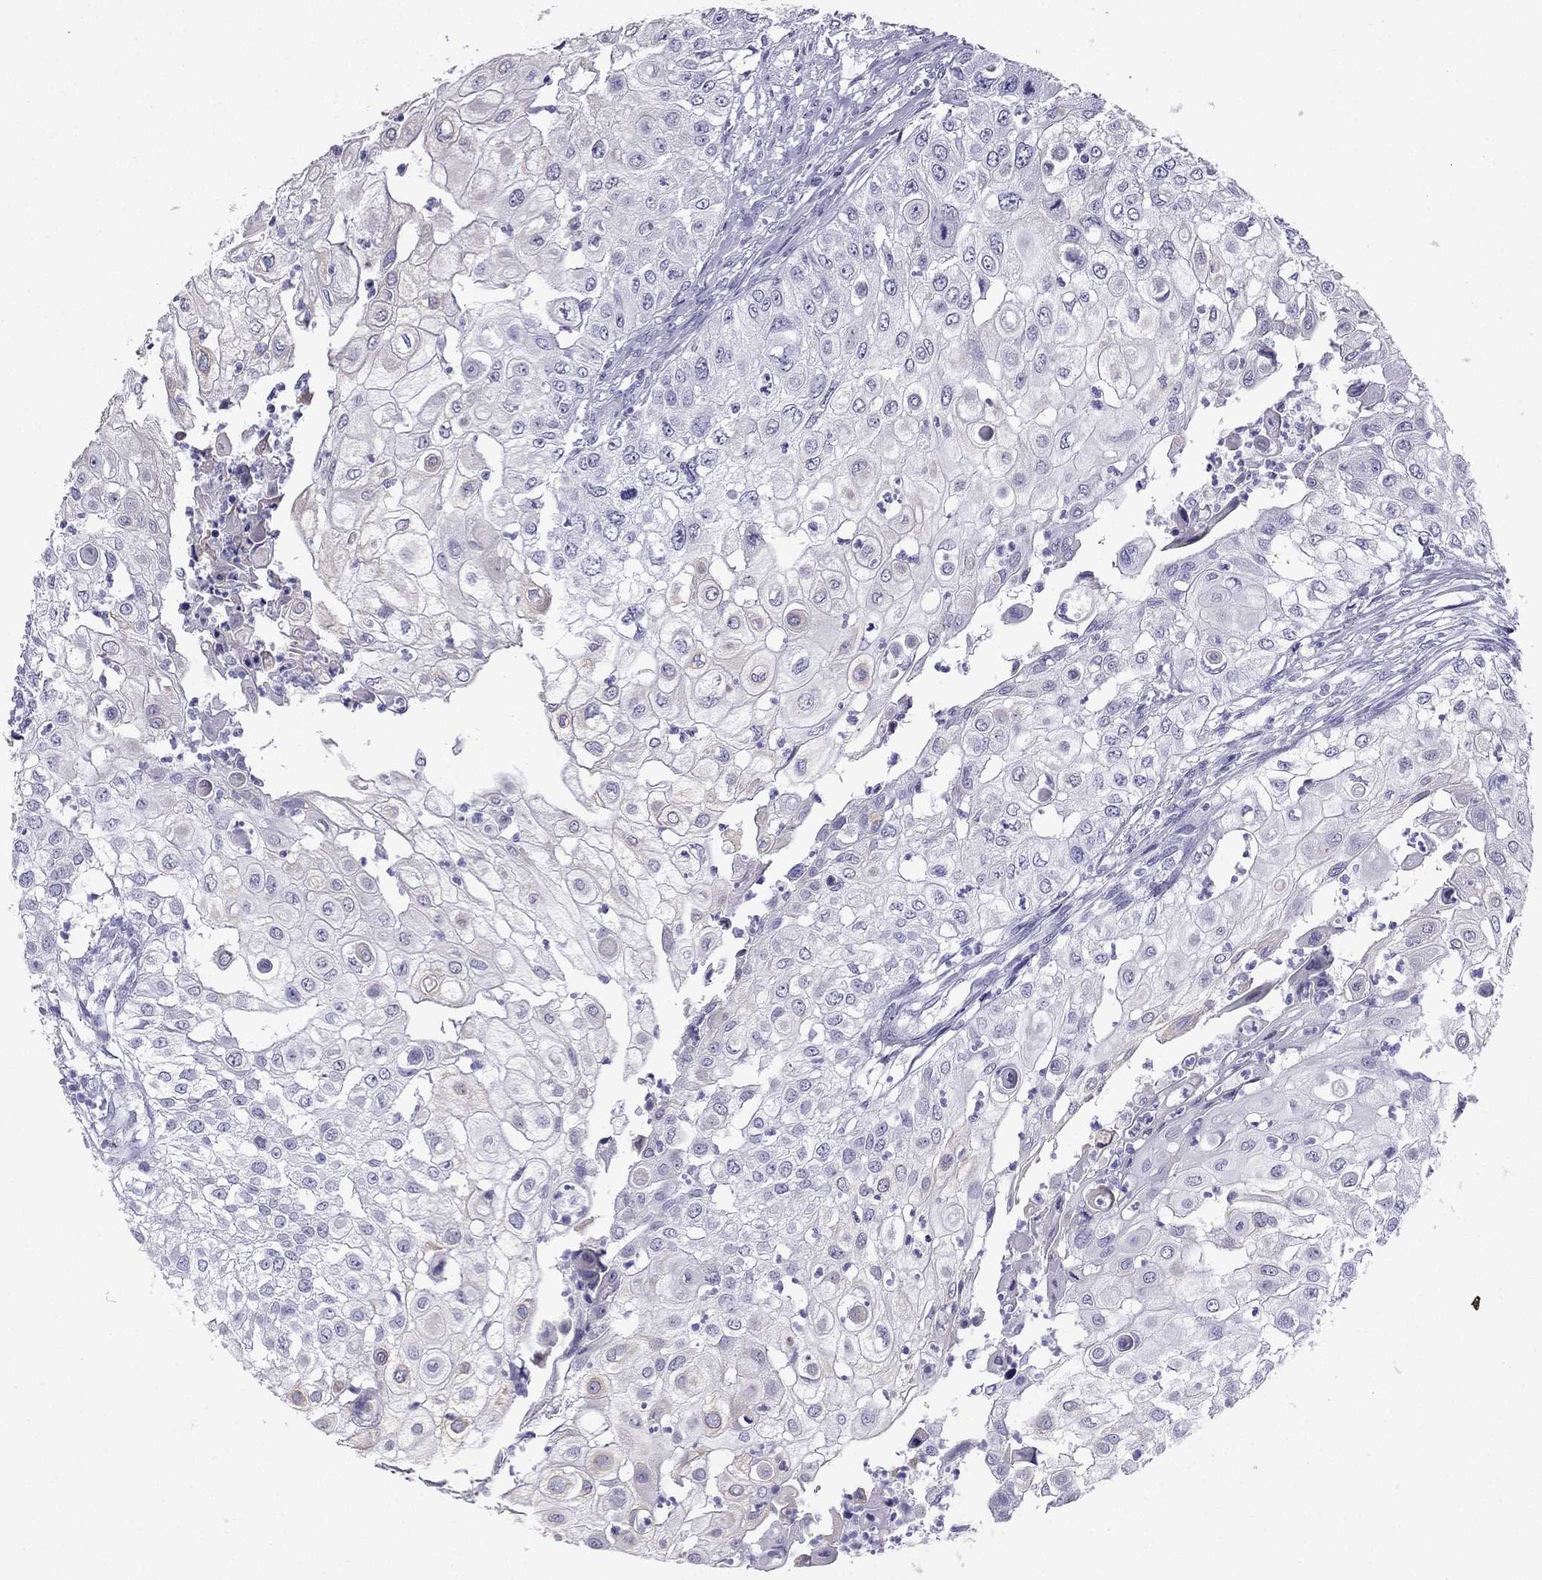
{"staining": {"intensity": "negative", "quantity": "none", "location": "none"}, "tissue": "urothelial cancer", "cell_type": "Tumor cells", "image_type": "cancer", "snomed": [{"axis": "morphology", "description": "Urothelial carcinoma, High grade"}, {"axis": "topography", "description": "Urinary bladder"}], "caption": "The micrograph displays no significant positivity in tumor cells of urothelial cancer.", "gene": "GJA8", "patient": {"sex": "female", "age": 79}}